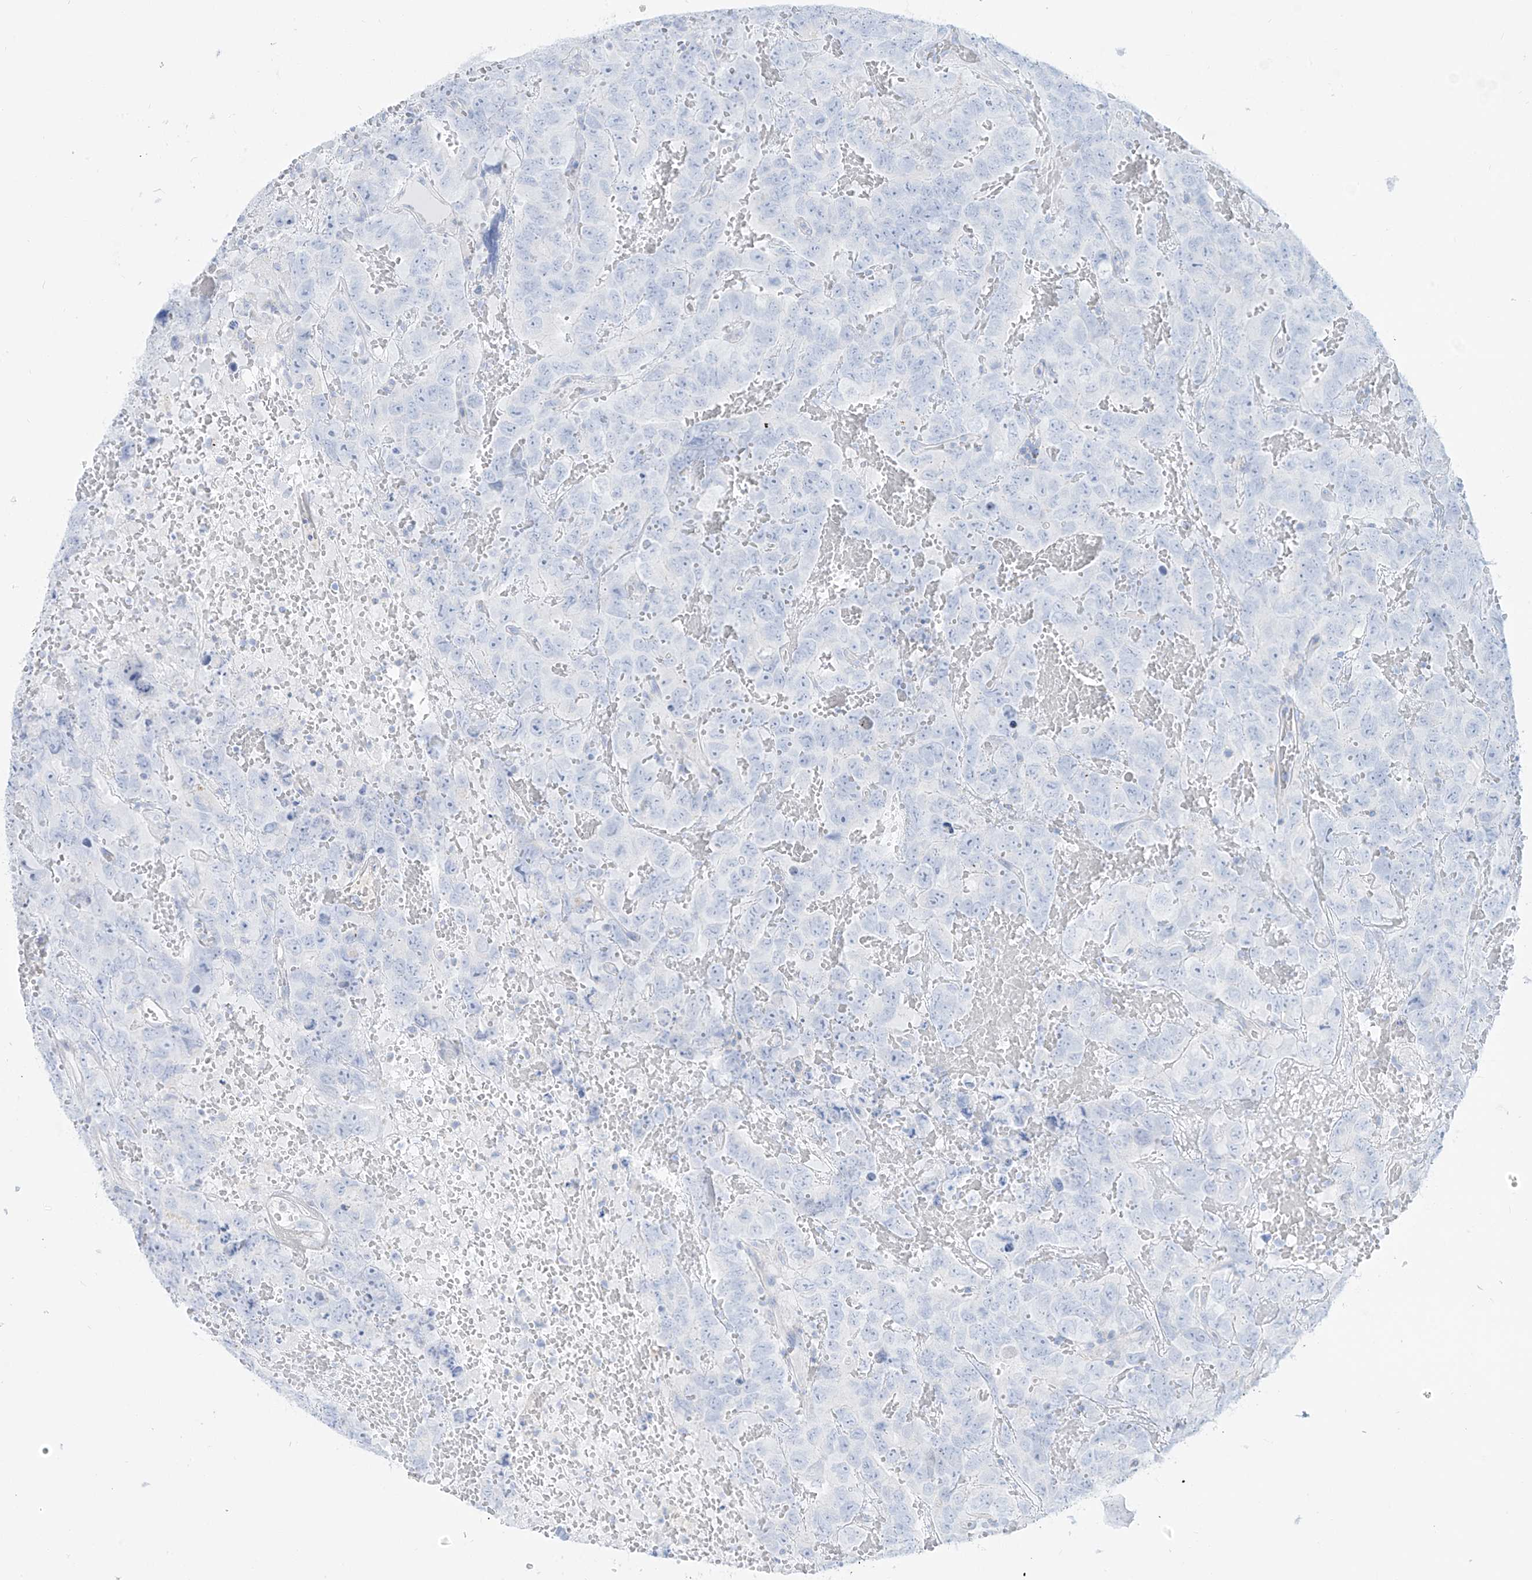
{"staining": {"intensity": "negative", "quantity": "none", "location": "none"}, "tissue": "testis cancer", "cell_type": "Tumor cells", "image_type": "cancer", "snomed": [{"axis": "morphology", "description": "Carcinoma, Embryonal, NOS"}, {"axis": "topography", "description": "Testis"}], "caption": "An immunohistochemistry image of embryonal carcinoma (testis) is shown. There is no staining in tumor cells of embryonal carcinoma (testis).", "gene": "SLC26A3", "patient": {"sex": "male", "age": 45}}